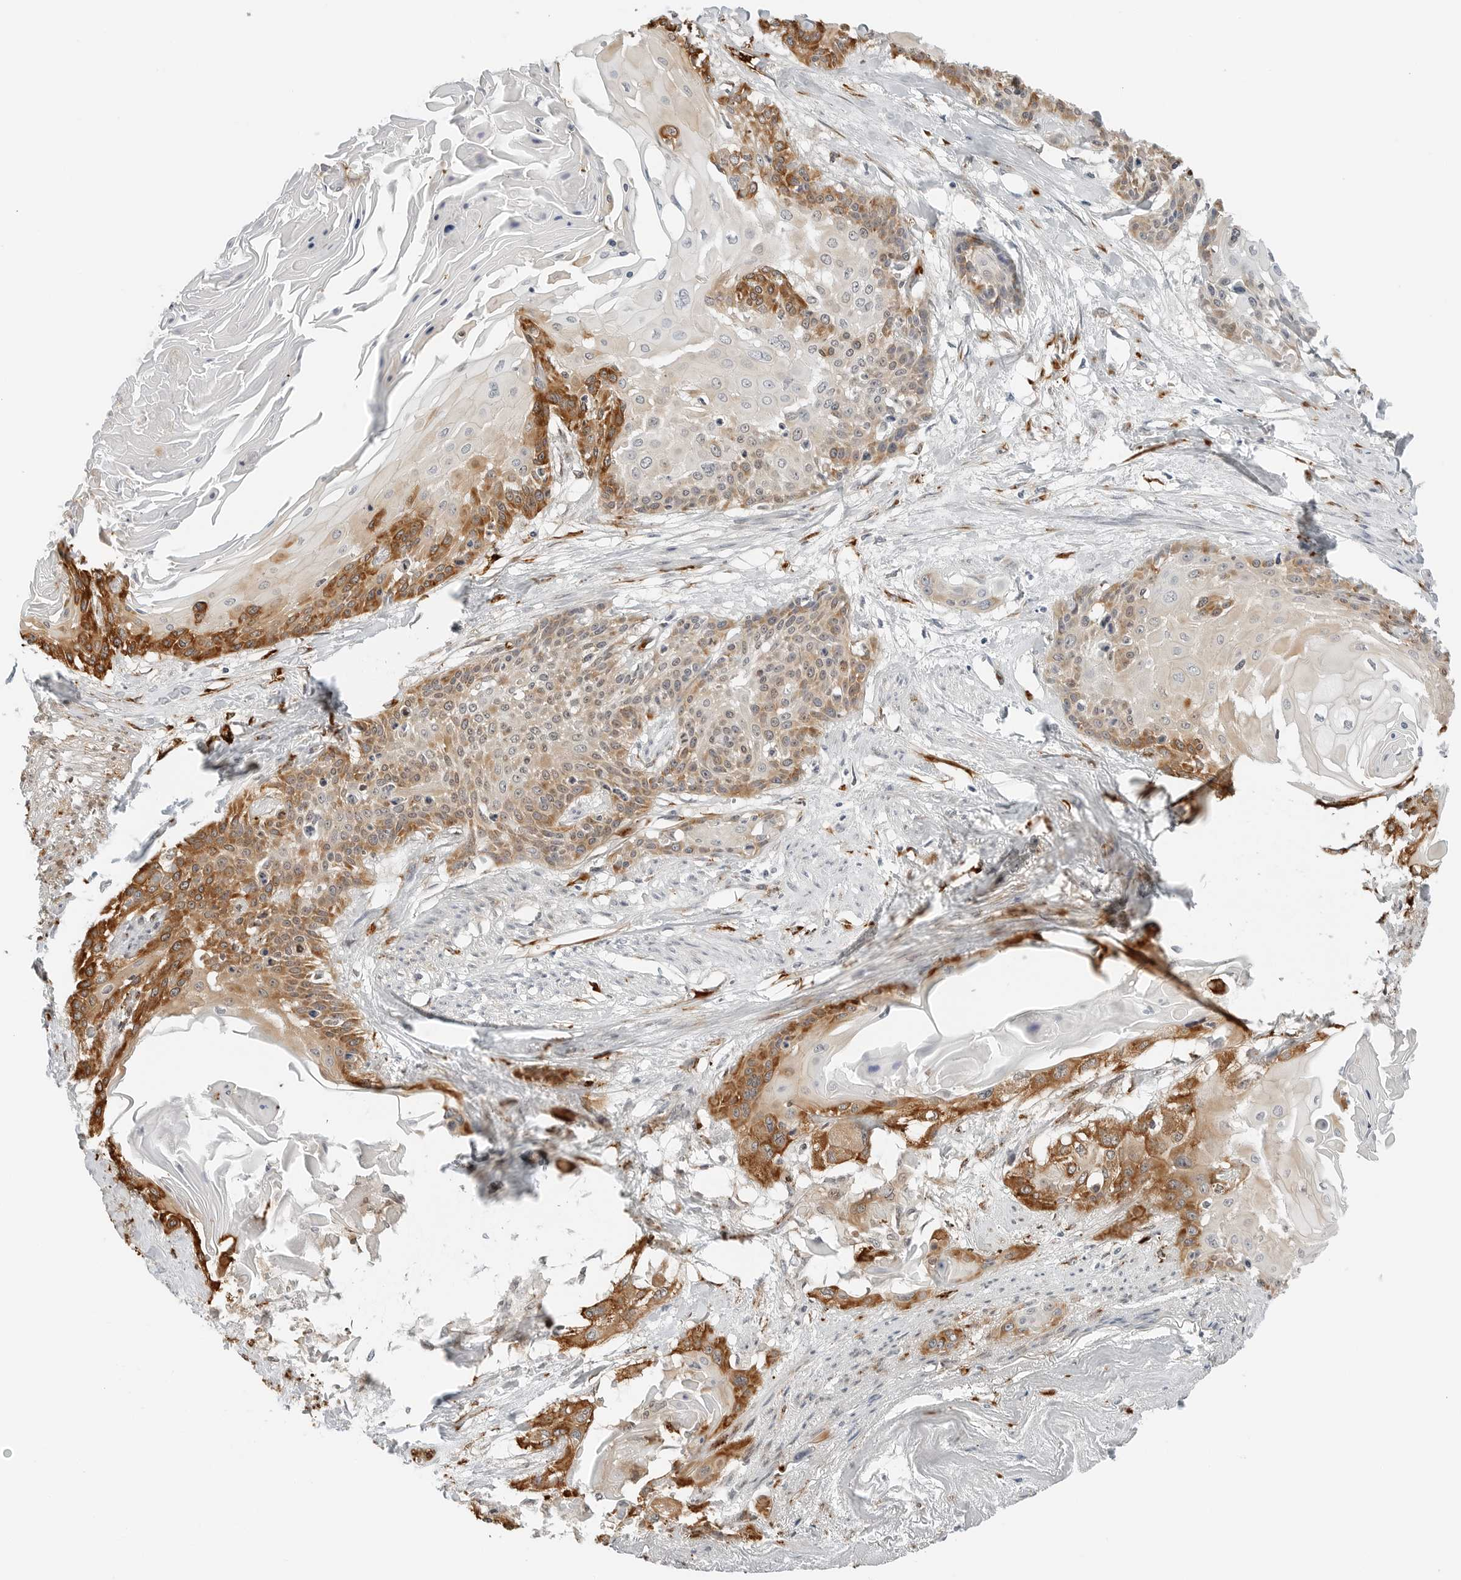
{"staining": {"intensity": "moderate", "quantity": ">75%", "location": "cytoplasmic/membranous"}, "tissue": "cervical cancer", "cell_type": "Tumor cells", "image_type": "cancer", "snomed": [{"axis": "morphology", "description": "Squamous cell carcinoma, NOS"}, {"axis": "topography", "description": "Cervix"}], "caption": "Moderate cytoplasmic/membranous expression for a protein is seen in about >75% of tumor cells of cervical cancer using immunohistochemistry.", "gene": "P4HA2", "patient": {"sex": "female", "age": 57}}